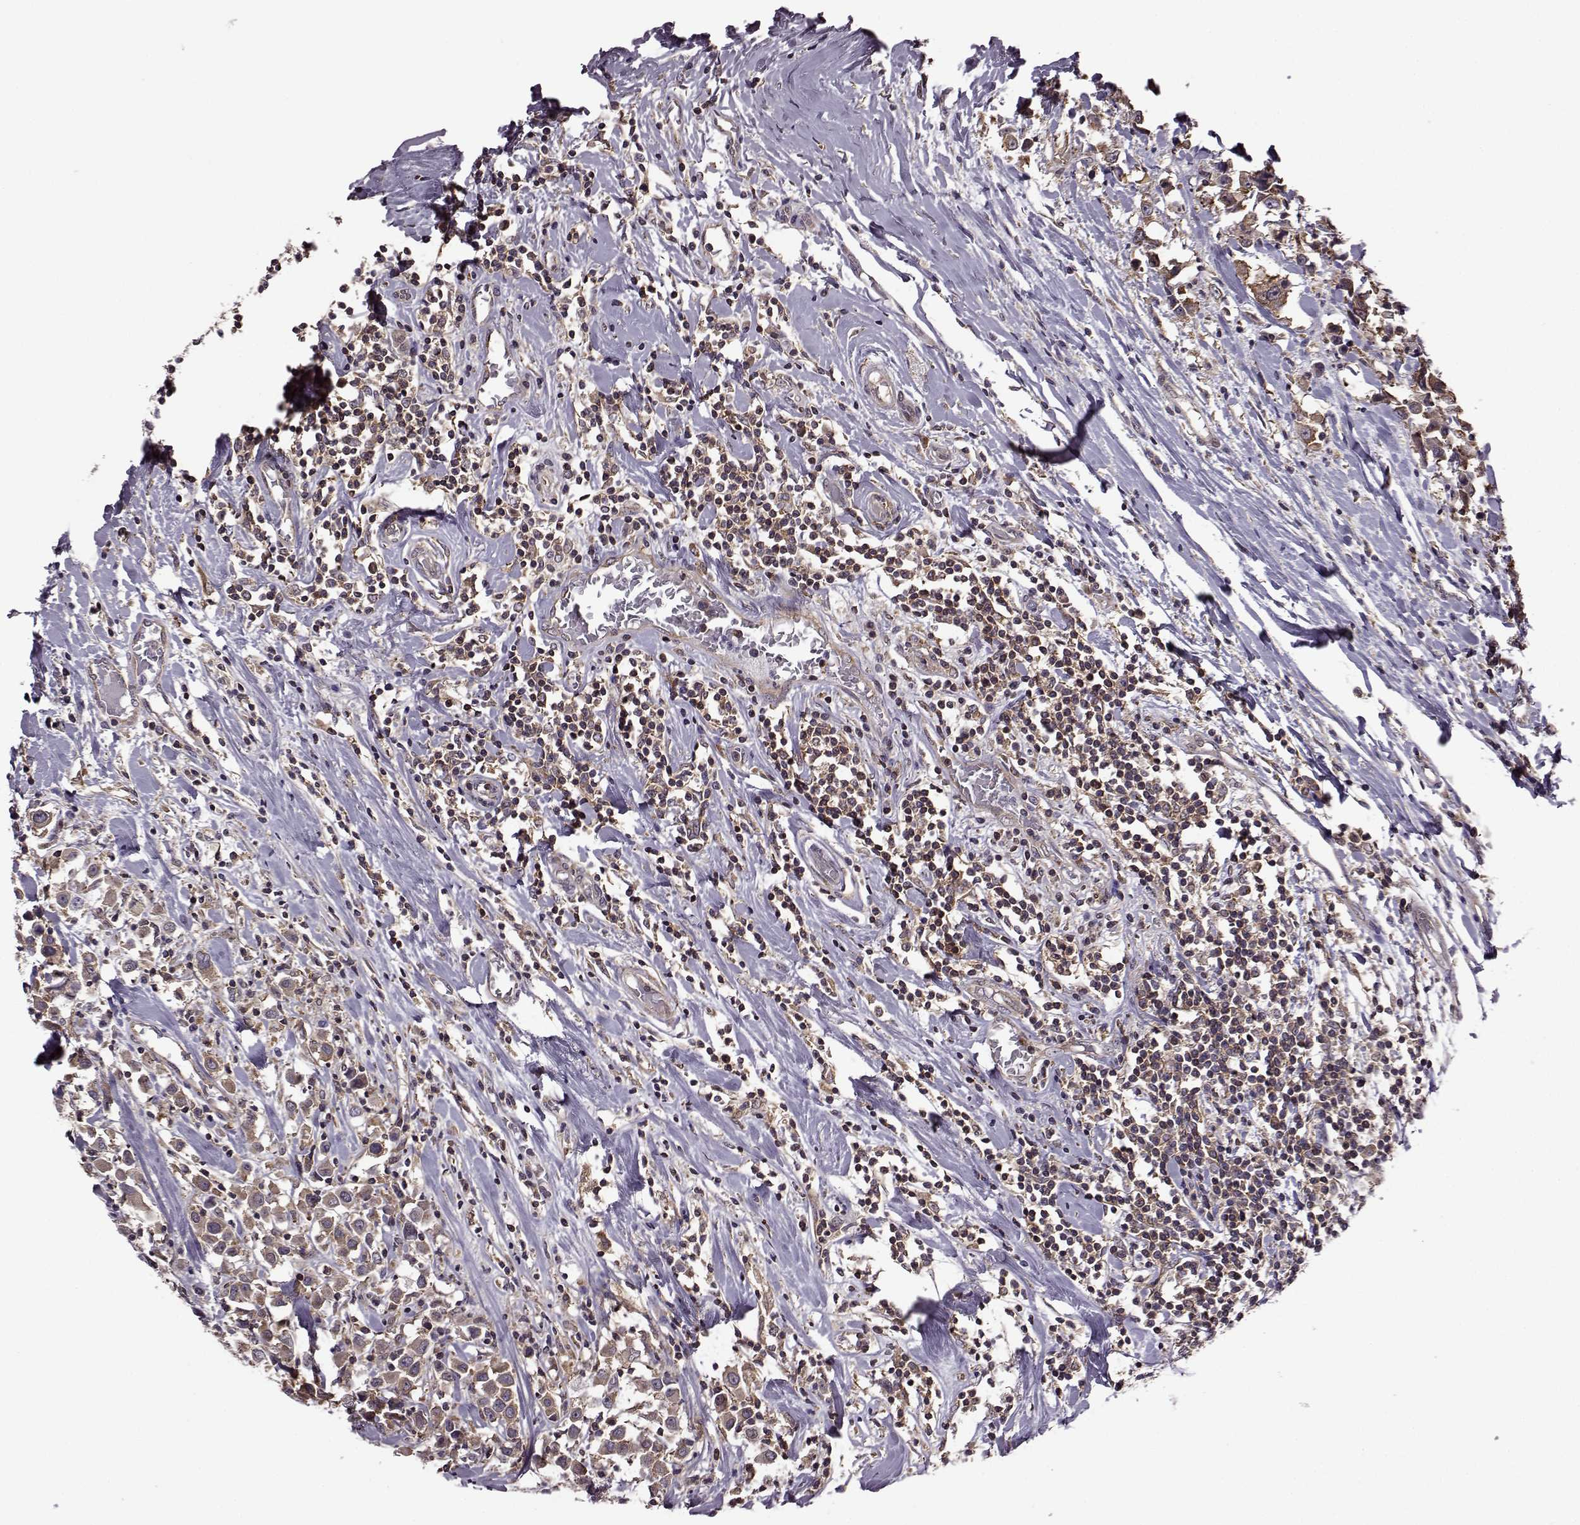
{"staining": {"intensity": "moderate", "quantity": ">75%", "location": "cytoplasmic/membranous"}, "tissue": "breast cancer", "cell_type": "Tumor cells", "image_type": "cancer", "snomed": [{"axis": "morphology", "description": "Duct carcinoma"}, {"axis": "topography", "description": "Breast"}], "caption": "Invasive ductal carcinoma (breast) stained for a protein (brown) exhibits moderate cytoplasmic/membranous positive staining in about >75% of tumor cells.", "gene": "URI1", "patient": {"sex": "female", "age": 61}}